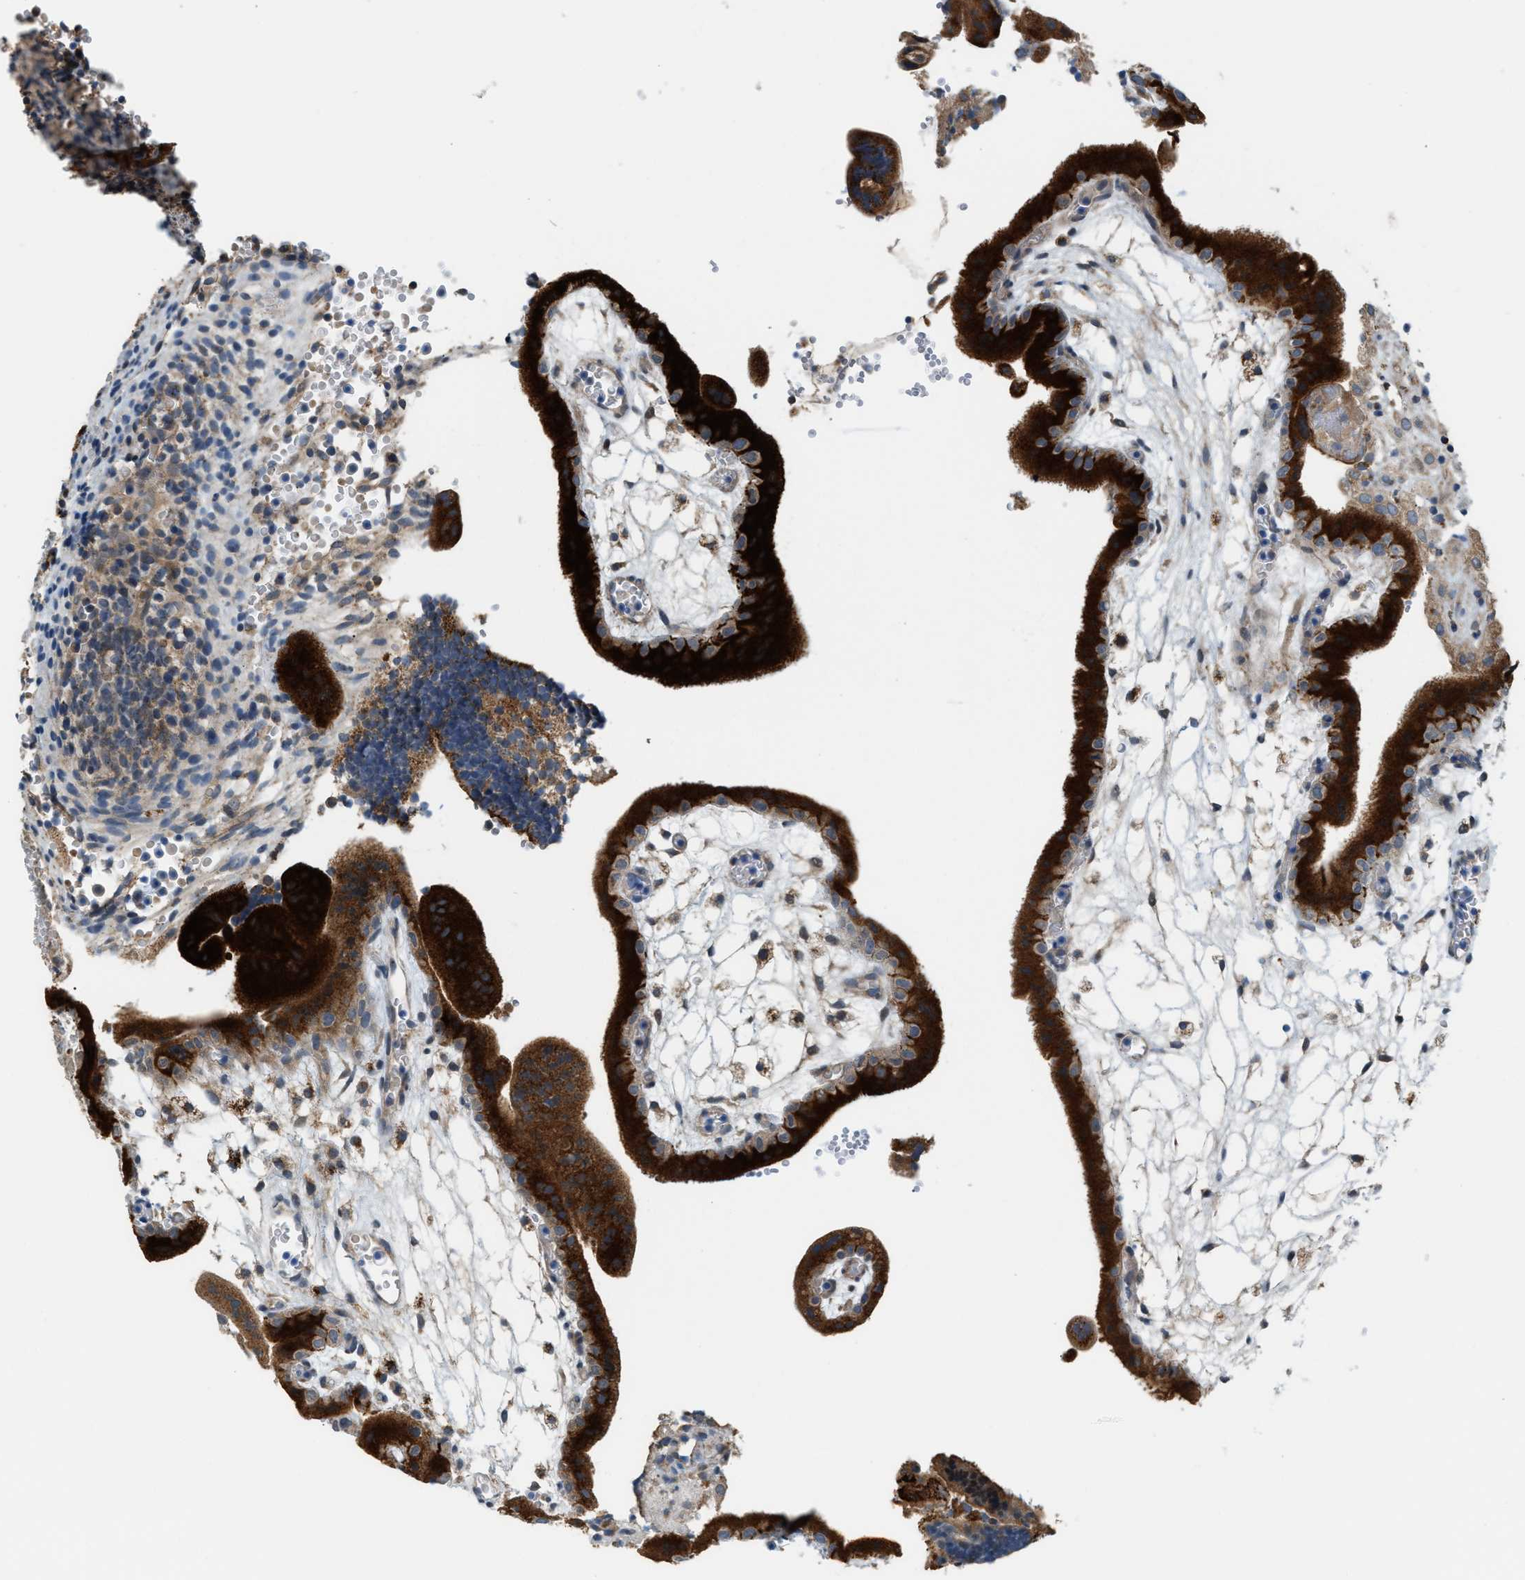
{"staining": {"intensity": "strong", "quantity": ">75%", "location": "cytoplasmic/membranous"}, "tissue": "placenta", "cell_type": "Trophoblastic cells", "image_type": "normal", "snomed": [{"axis": "morphology", "description": "Normal tissue, NOS"}, {"axis": "topography", "description": "Placenta"}], "caption": "IHC image of benign placenta stained for a protein (brown), which demonstrates high levels of strong cytoplasmic/membranous positivity in about >75% of trophoblastic cells.", "gene": "PDCL", "patient": {"sex": "female", "age": 18}}